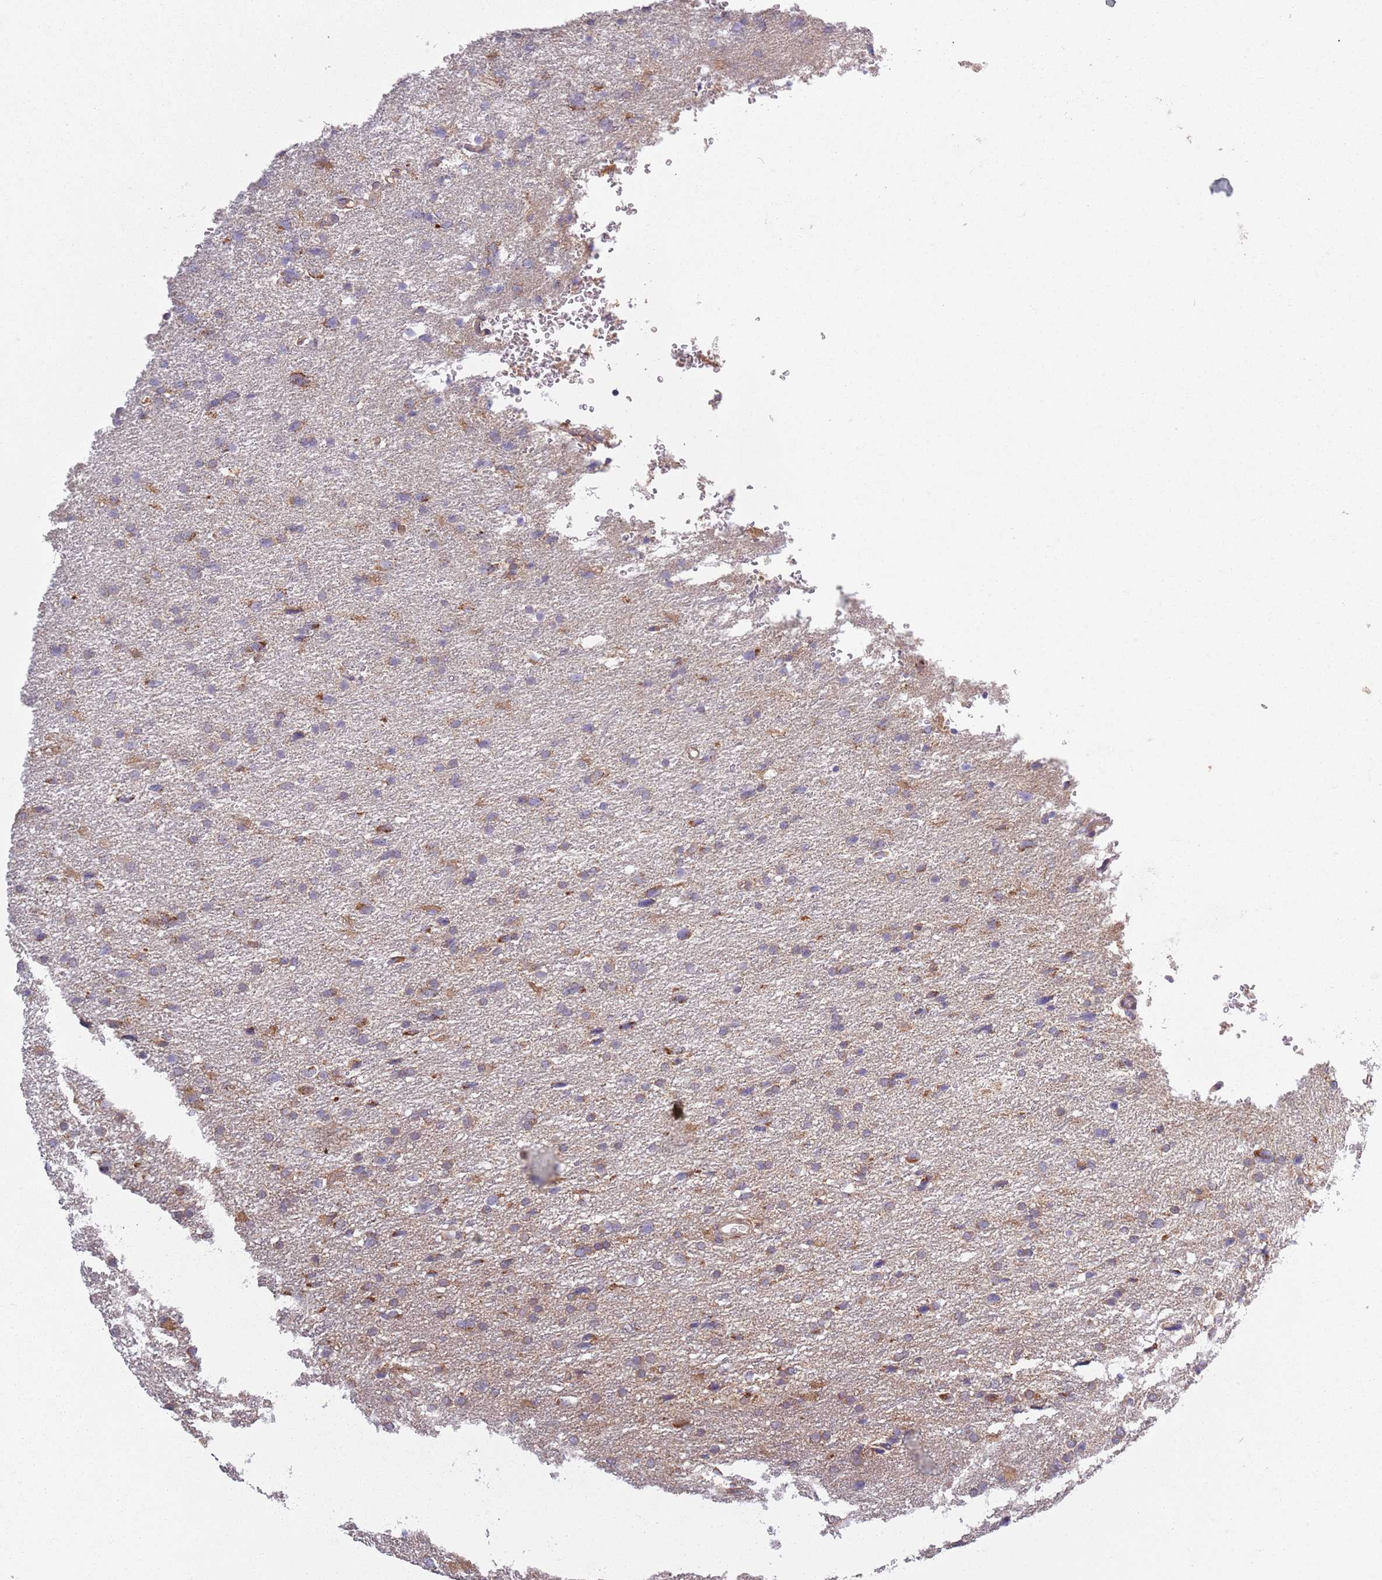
{"staining": {"intensity": "moderate", "quantity": "25%-75%", "location": "cytoplasmic/membranous"}, "tissue": "glioma", "cell_type": "Tumor cells", "image_type": "cancer", "snomed": [{"axis": "morphology", "description": "Glioma, malignant, Low grade"}, {"axis": "topography", "description": "Brain"}], "caption": "Human malignant glioma (low-grade) stained for a protein (brown) shows moderate cytoplasmic/membranous positive expression in approximately 25%-75% of tumor cells.", "gene": "COQ5", "patient": {"sex": "female", "age": 32}}